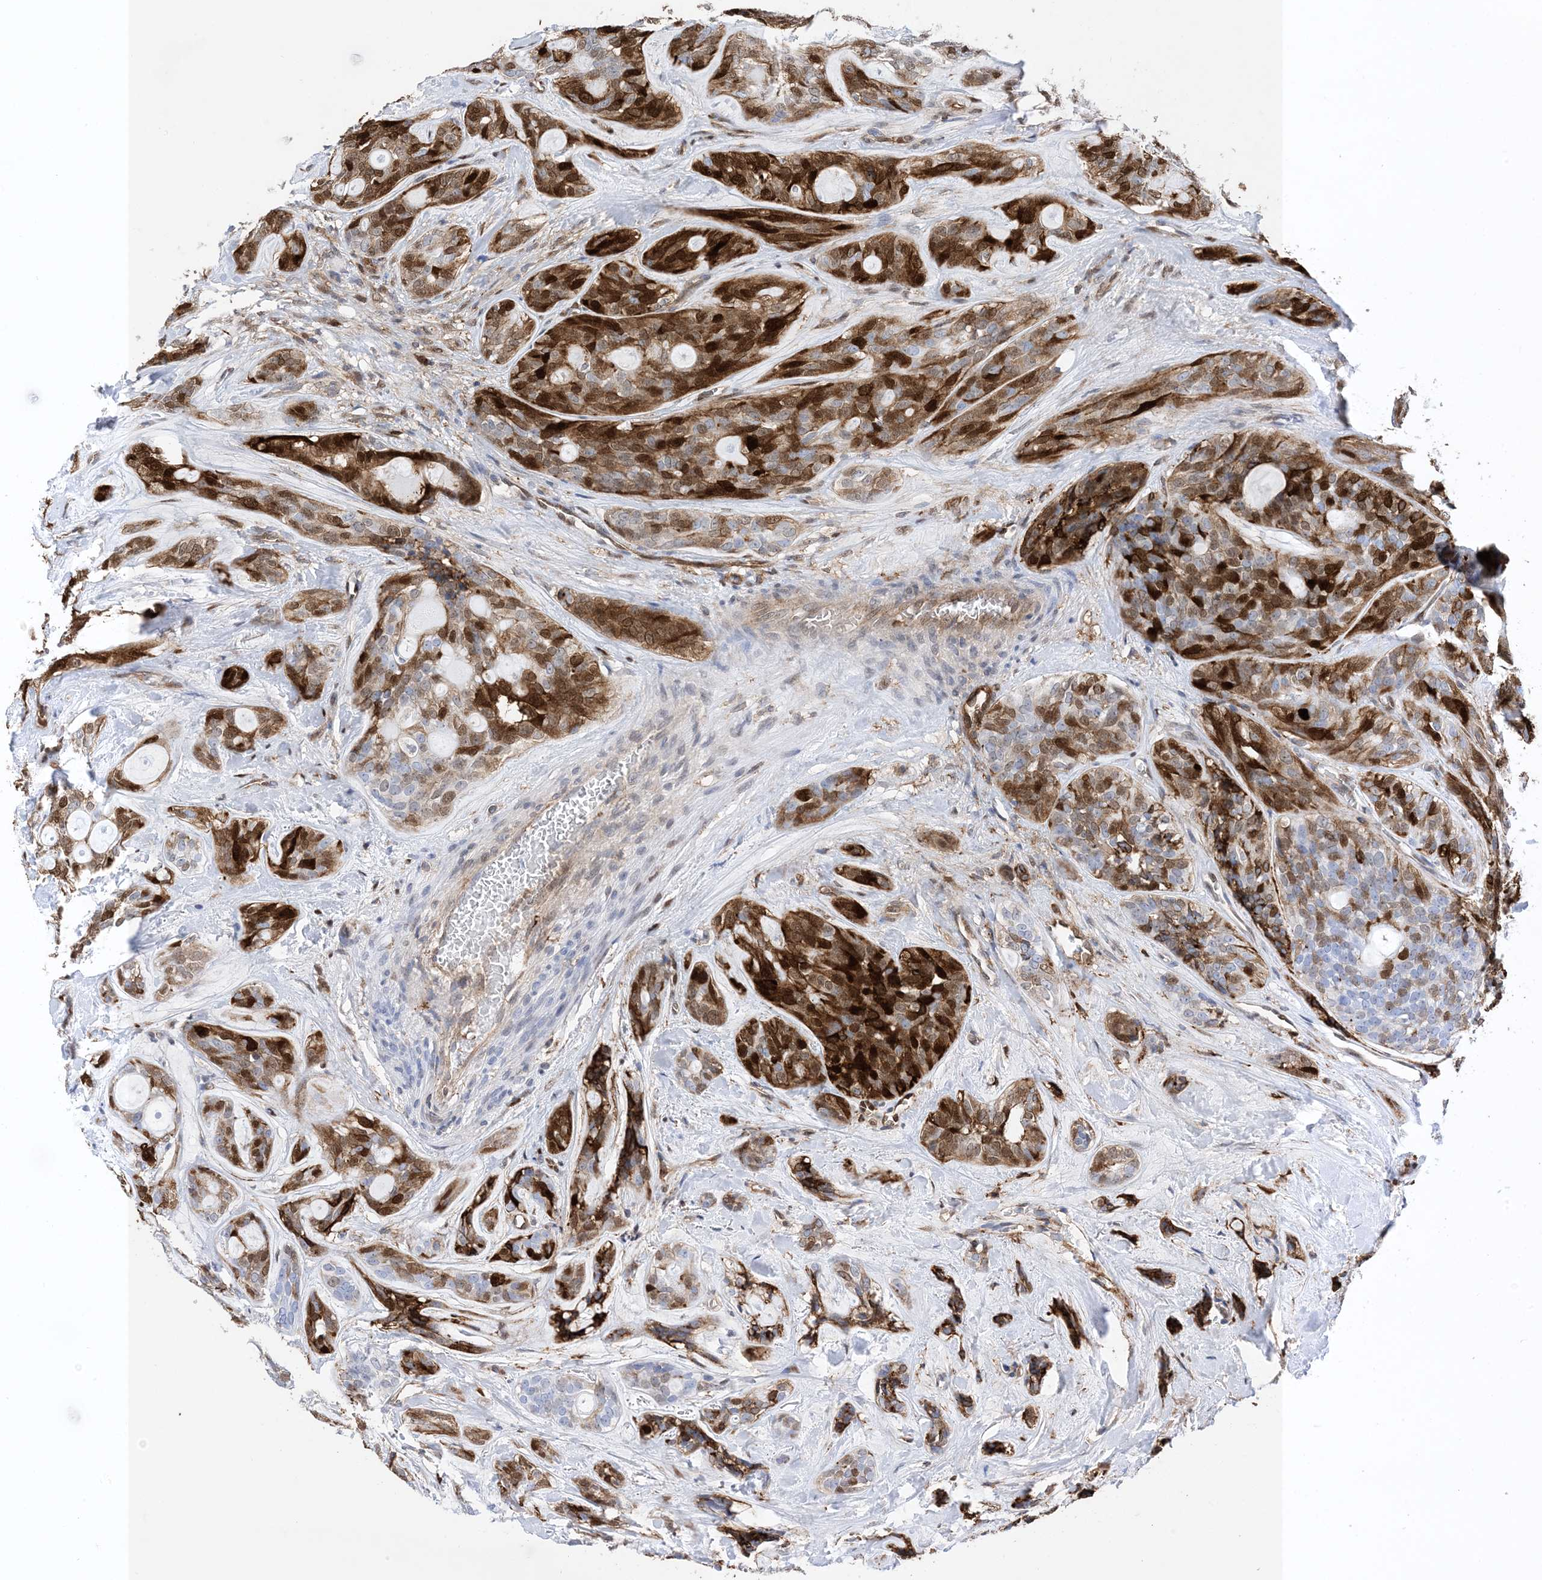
{"staining": {"intensity": "strong", "quantity": "25%-75%", "location": "cytoplasmic/membranous,nuclear"}, "tissue": "head and neck cancer", "cell_type": "Tumor cells", "image_type": "cancer", "snomed": [{"axis": "morphology", "description": "Adenocarcinoma, NOS"}, {"axis": "topography", "description": "Head-Neck"}], "caption": "Protein expression analysis of human head and neck cancer (adenocarcinoma) reveals strong cytoplasmic/membranous and nuclear positivity in approximately 25%-75% of tumor cells.", "gene": "ANXA1", "patient": {"sex": "male", "age": 66}}